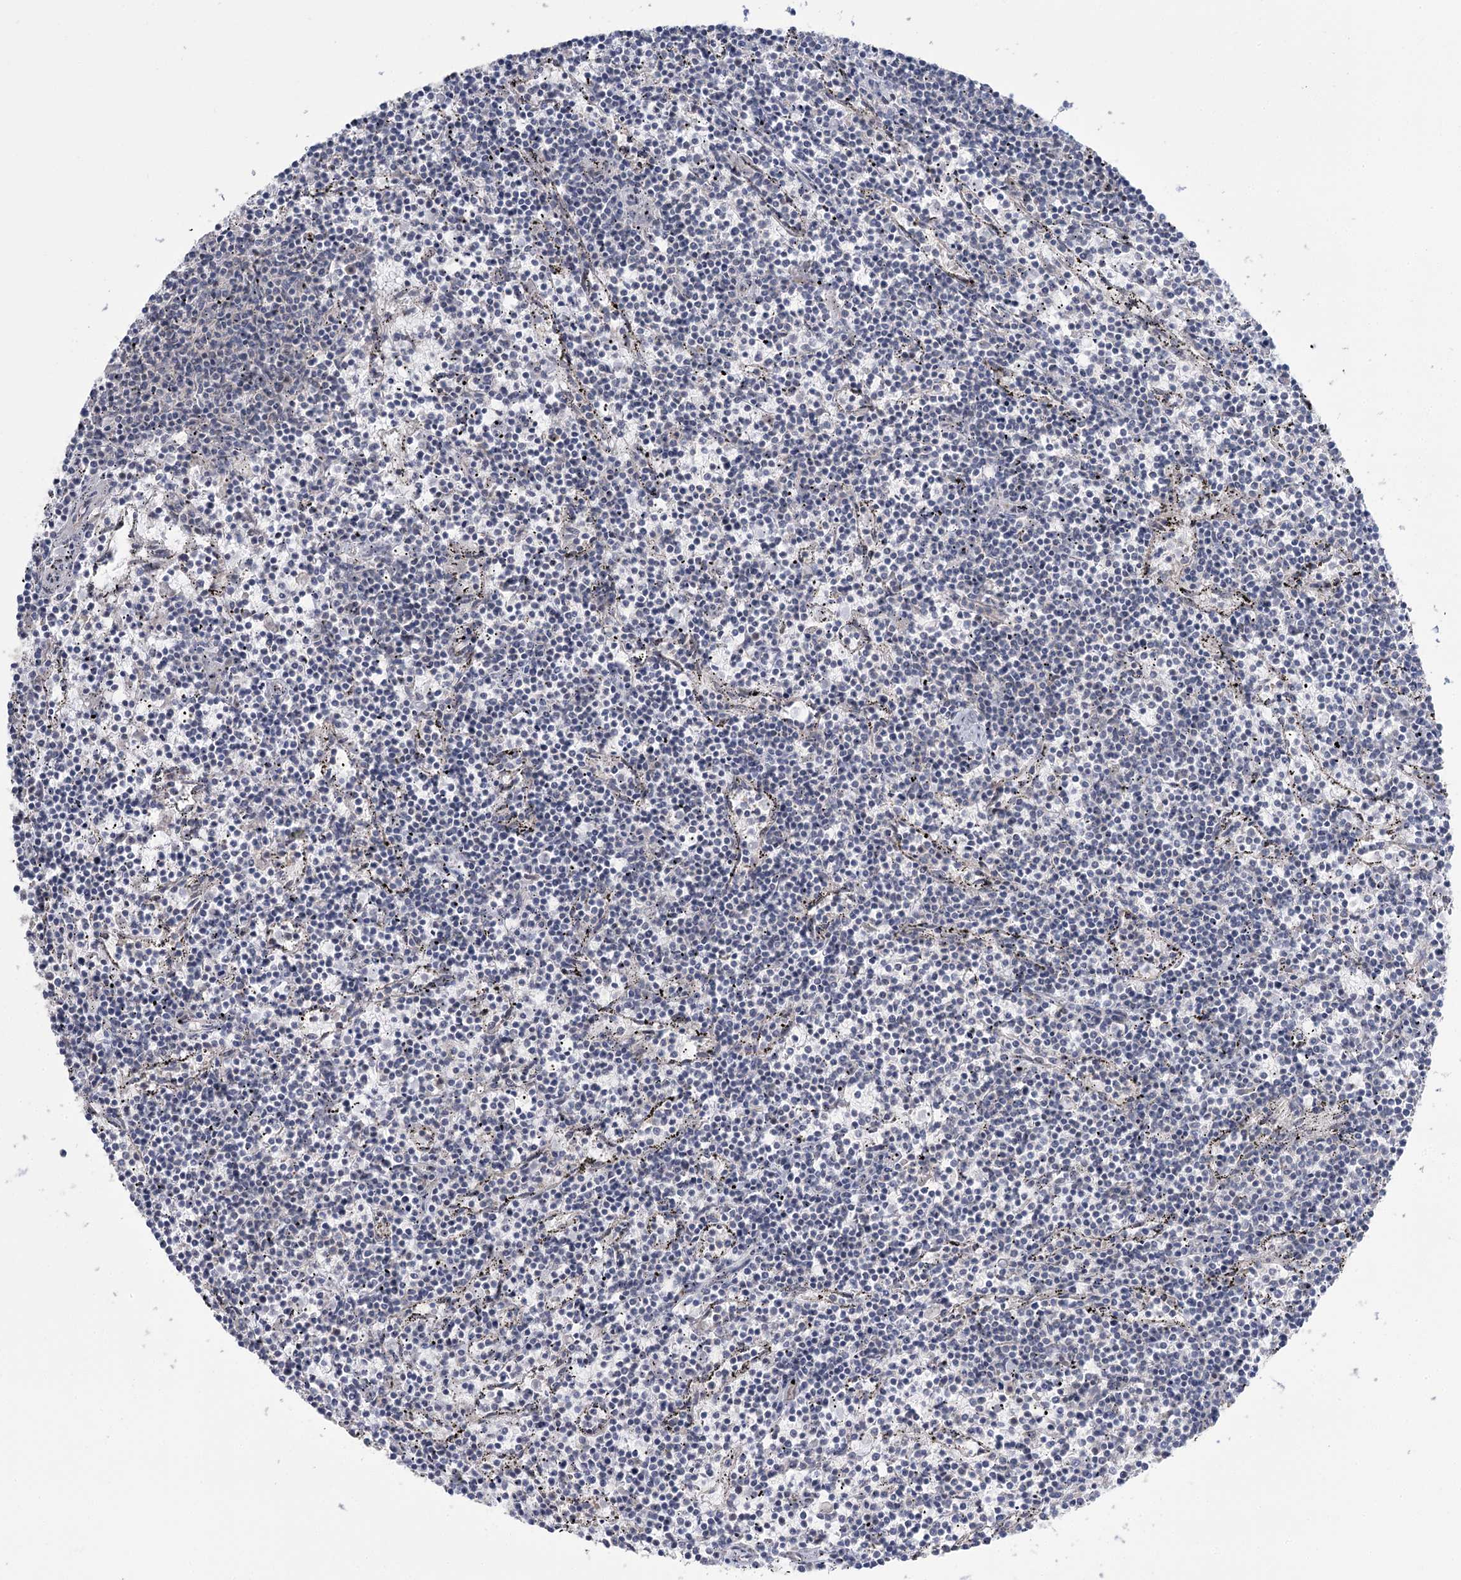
{"staining": {"intensity": "negative", "quantity": "none", "location": "none"}, "tissue": "lymphoma", "cell_type": "Tumor cells", "image_type": "cancer", "snomed": [{"axis": "morphology", "description": "Malignant lymphoma, non-Hodgkin's type, Low grade"}, {"axis": "topography", "description": "Spleen"}], "caption": "An immunohistochemistry (IHC) photomicrograph of low-grade malignant lymphoma, non-Hodgkin's type is shown. There is no staining in tumor cells of low-grade malignant lymphoma, non-Hodgkin's type.", "gene": "PHYHIPL", "patient": {"sex": "female", "age": 50}}